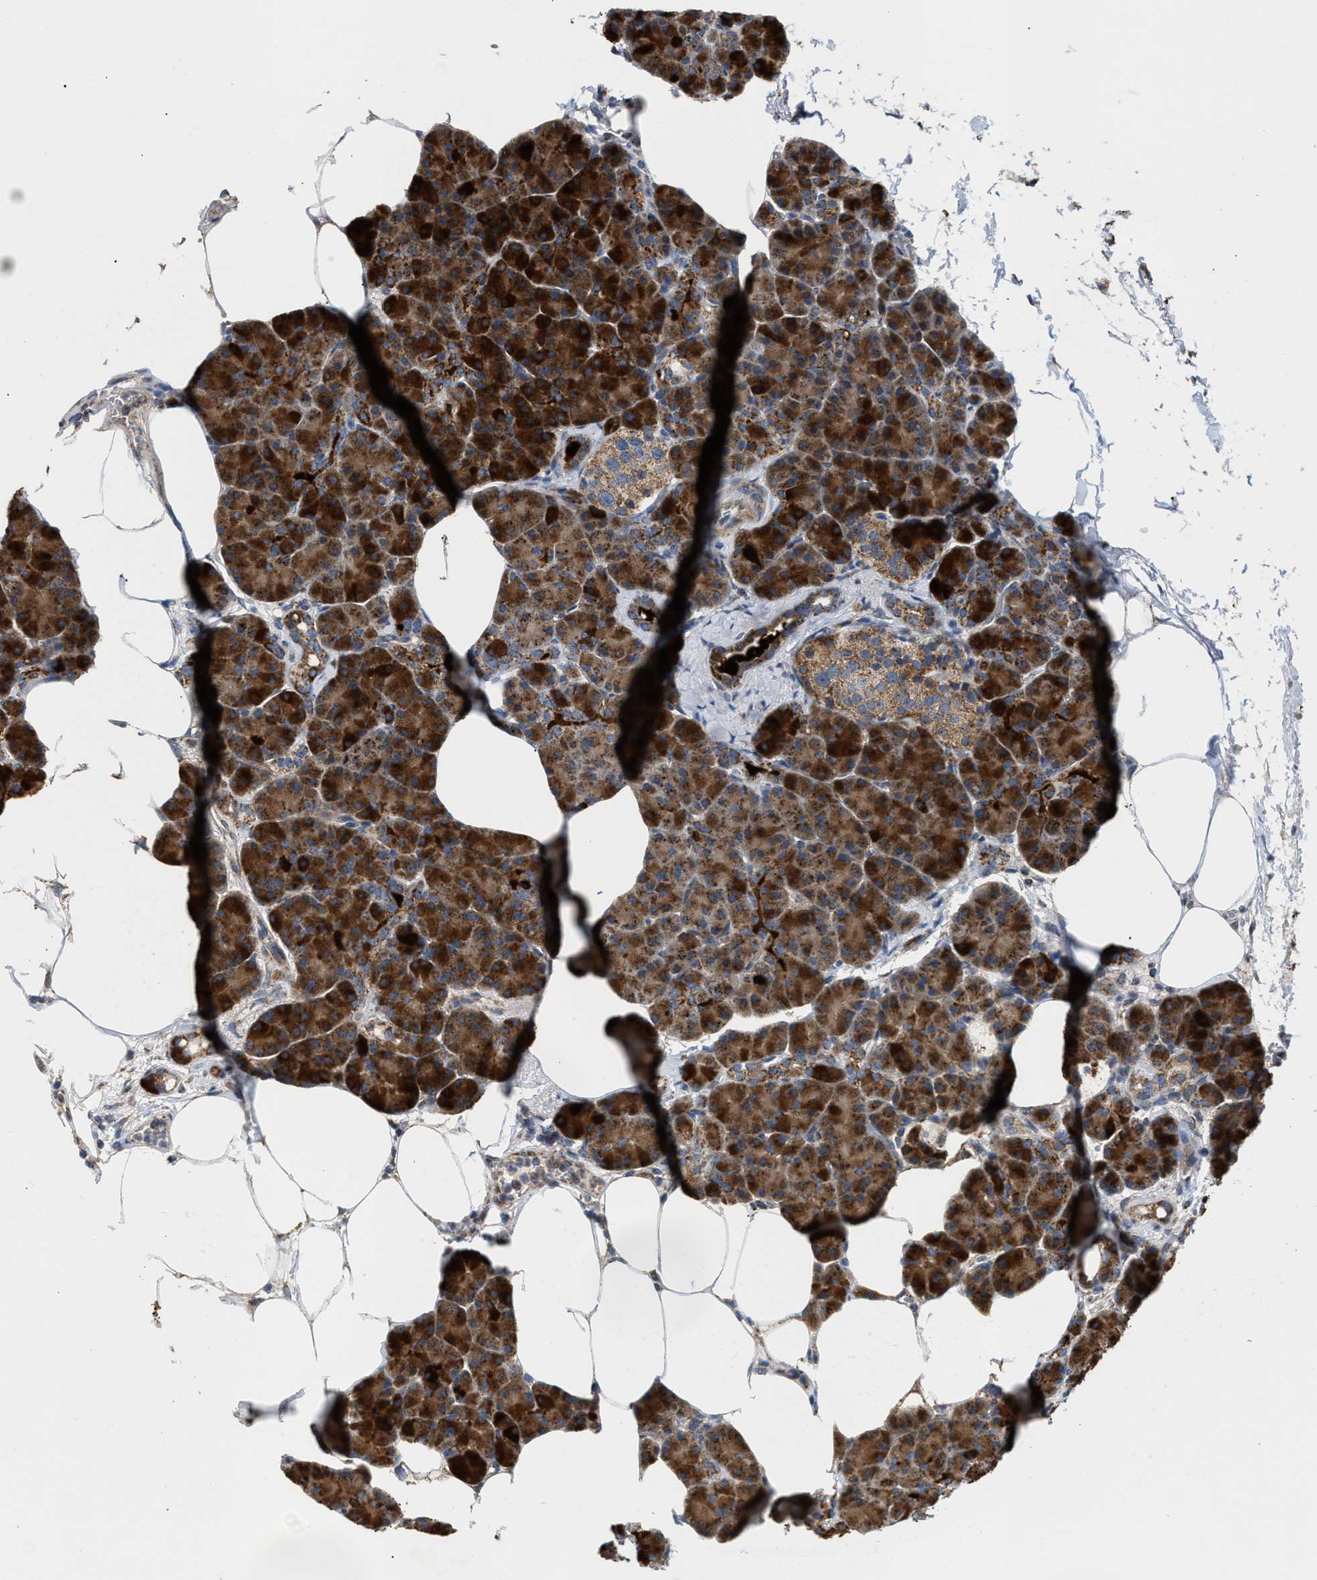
{"staining": {"intensity": "strong", "quantity": ">75%", "location": "cytoplasmic/membranous"}, "tissue": "pancreas", "cell_type": "Exocrine glandular cells", "image_type": "normal", "snomed": [{"axis": "morphology", "description": "Normal tissue, NOS"}, {"axis": "topography", "description": "Pancreas"}], "caption": "Human pancreas stained with a brown dye shows strong cytoplasmic/membranous positive staining in about >75% of exocrine glandular cells.", "gene": "TACO1", "patient": {"sex": "female", "age": 70}}